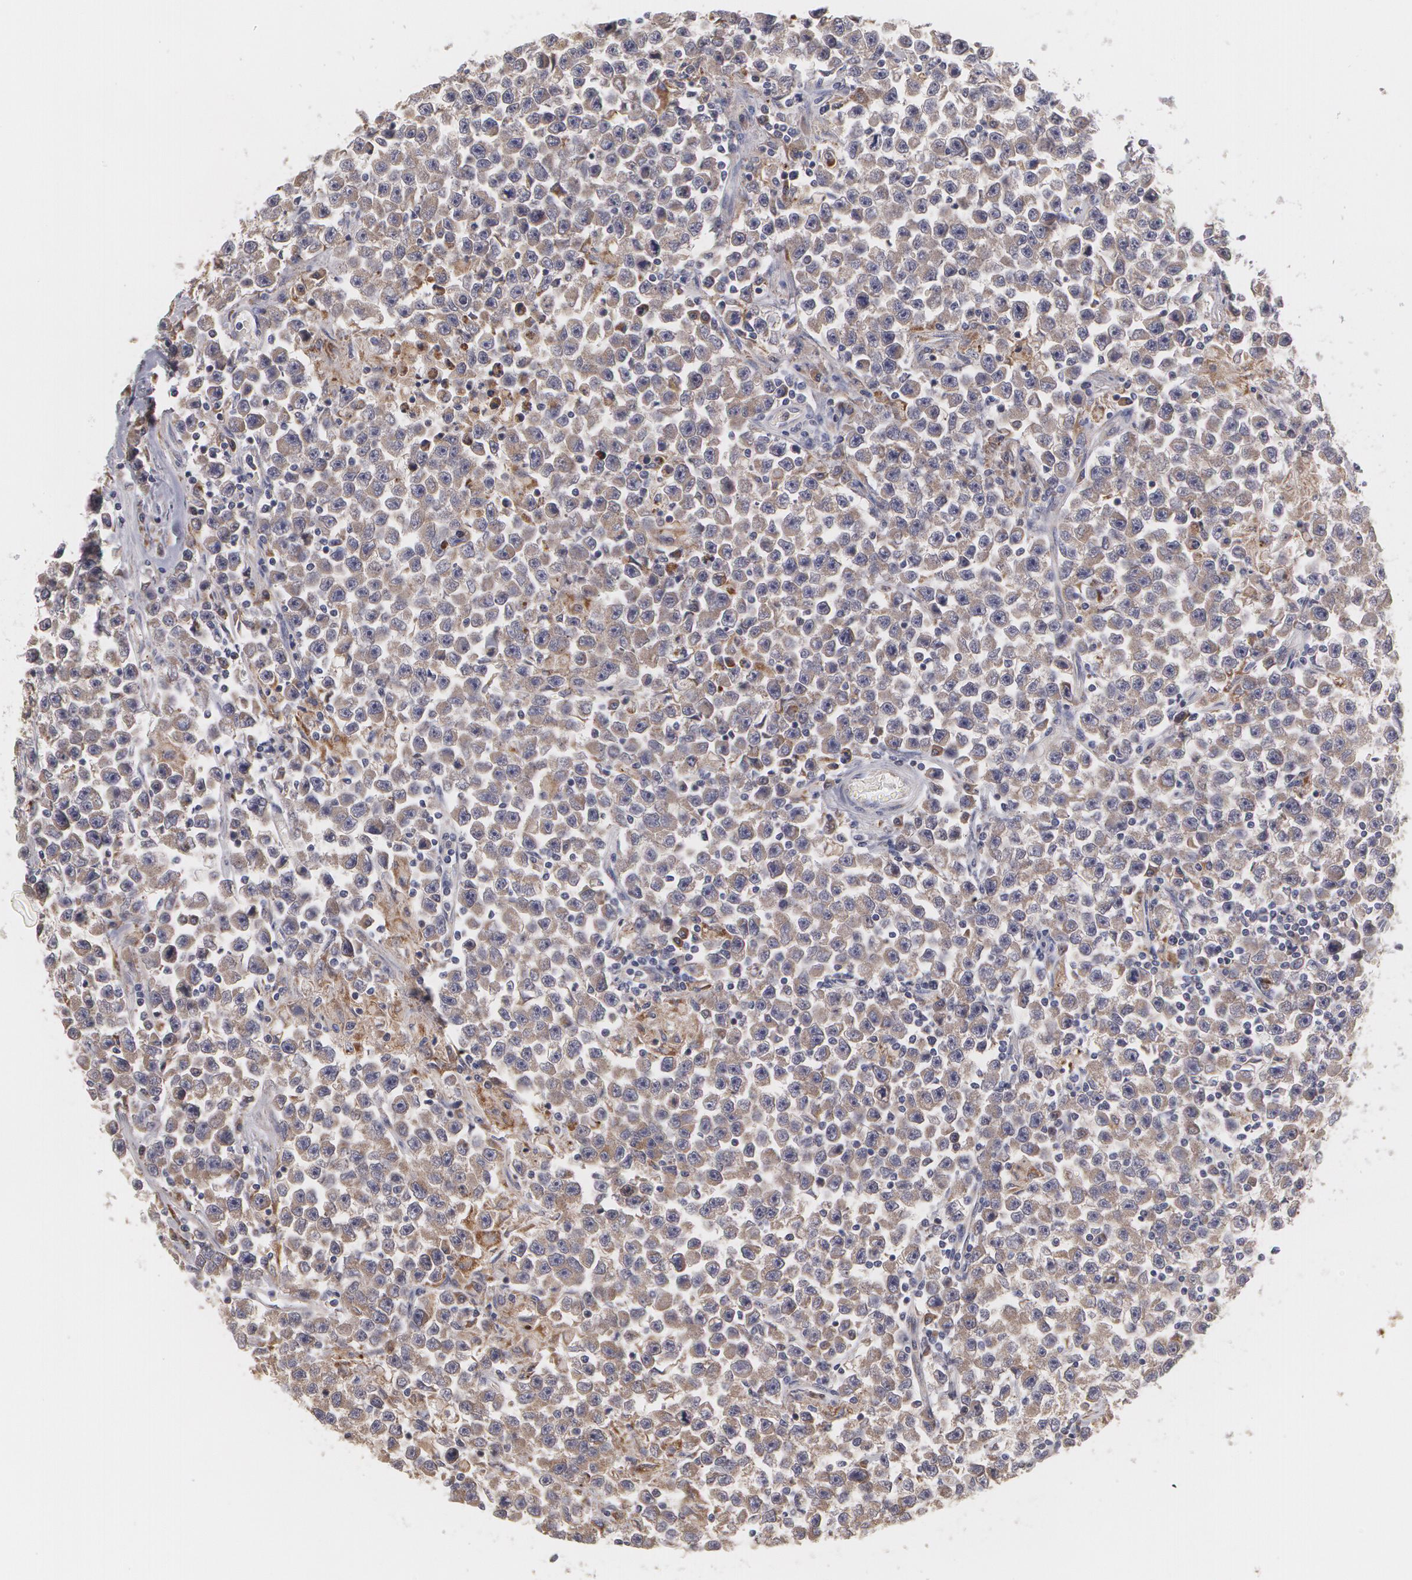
{"staining": {"intensity": "strong", "quantity": ">75%", "location": "cytoplasmic/membranous"}, "tissue": "testis cancer", "cell_type": "Tumor cells", "image_type": "cancer", "snomed": [{"axis": "morphology", "description": "Seminoma, NOS"}, {"axis": "topography", "description": "Testis"}], "caption": "IHC staining of testis cancer, which displays high levels of strong cytoplasmic/membranous expression in approximately >75% of tumor cells indicating strong cytoplasmic/membranous protein staining. The staining was performed using DAB (3,3'-diaminobenzidine) (brown) for protein detection and nuclei were counterstained in hematoxylin (blue).", "gene": "MTHFD1", "patient": {"sex": "male", "age": 33}}